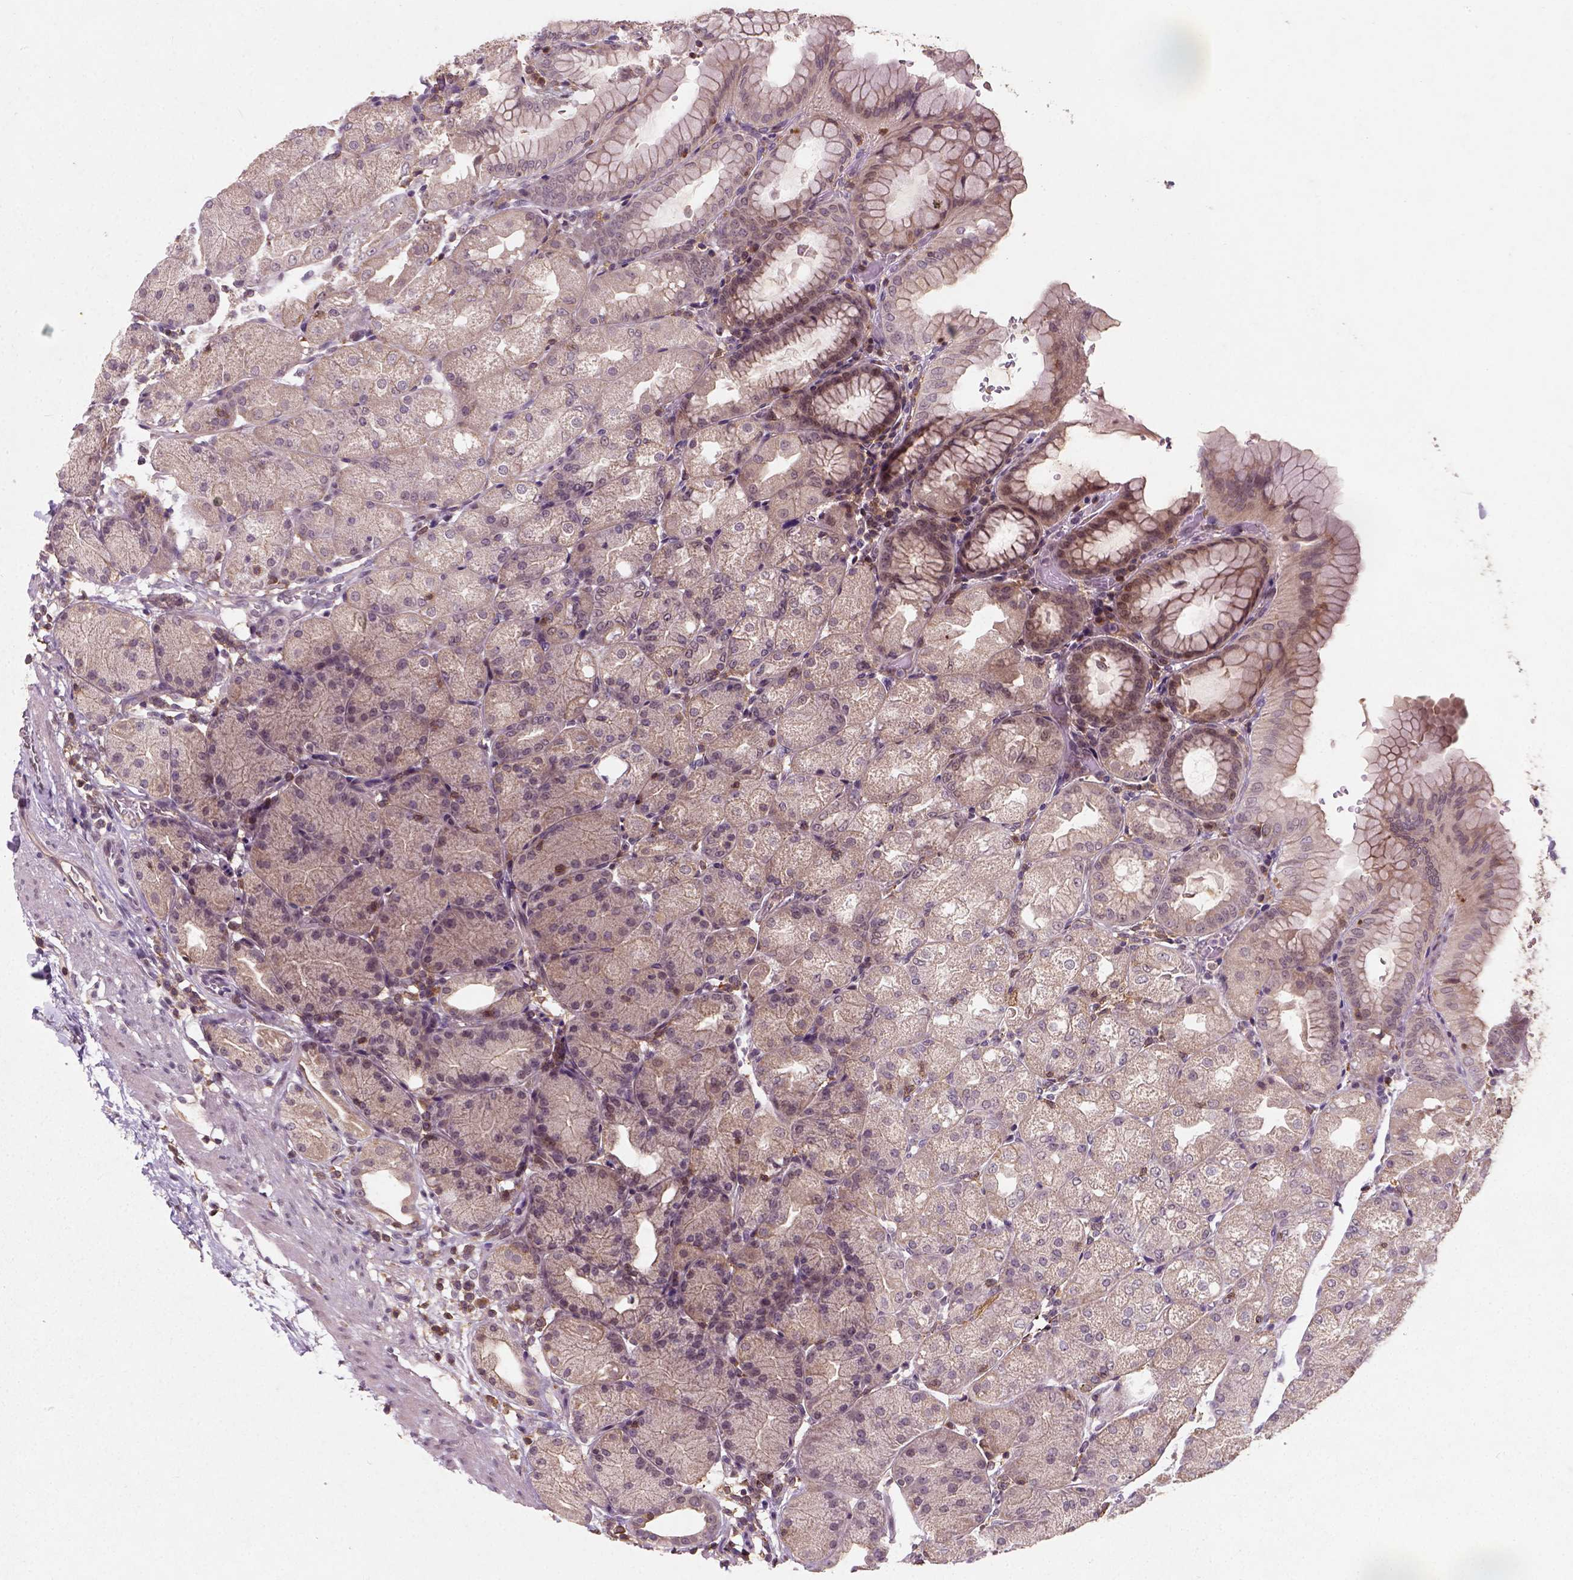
{"staining": {"intensity": "weak", "quantity": ">75%", "location": "cytoplasmic/membranous"}, "tissue": "stomach", "cell_type": "Glandular cells", "image_type": "normal", "snomed": [{"axis": "morphology", "description": "Normal tissue, NOS"}, {"axis": "topography", "description": "Stomach, upper"}, {"axis": "topography", "description": "Stomach"}, {"axis": "topography", "description": "Stomach, lower"}], "caption": "IHC of normal stomach shows low levels of weak cytoplasmic/membranous staining in approximately >75% of glandular cells.", "gene": "CAMKK1", "patient": {"sex": "male", "age": 62}}